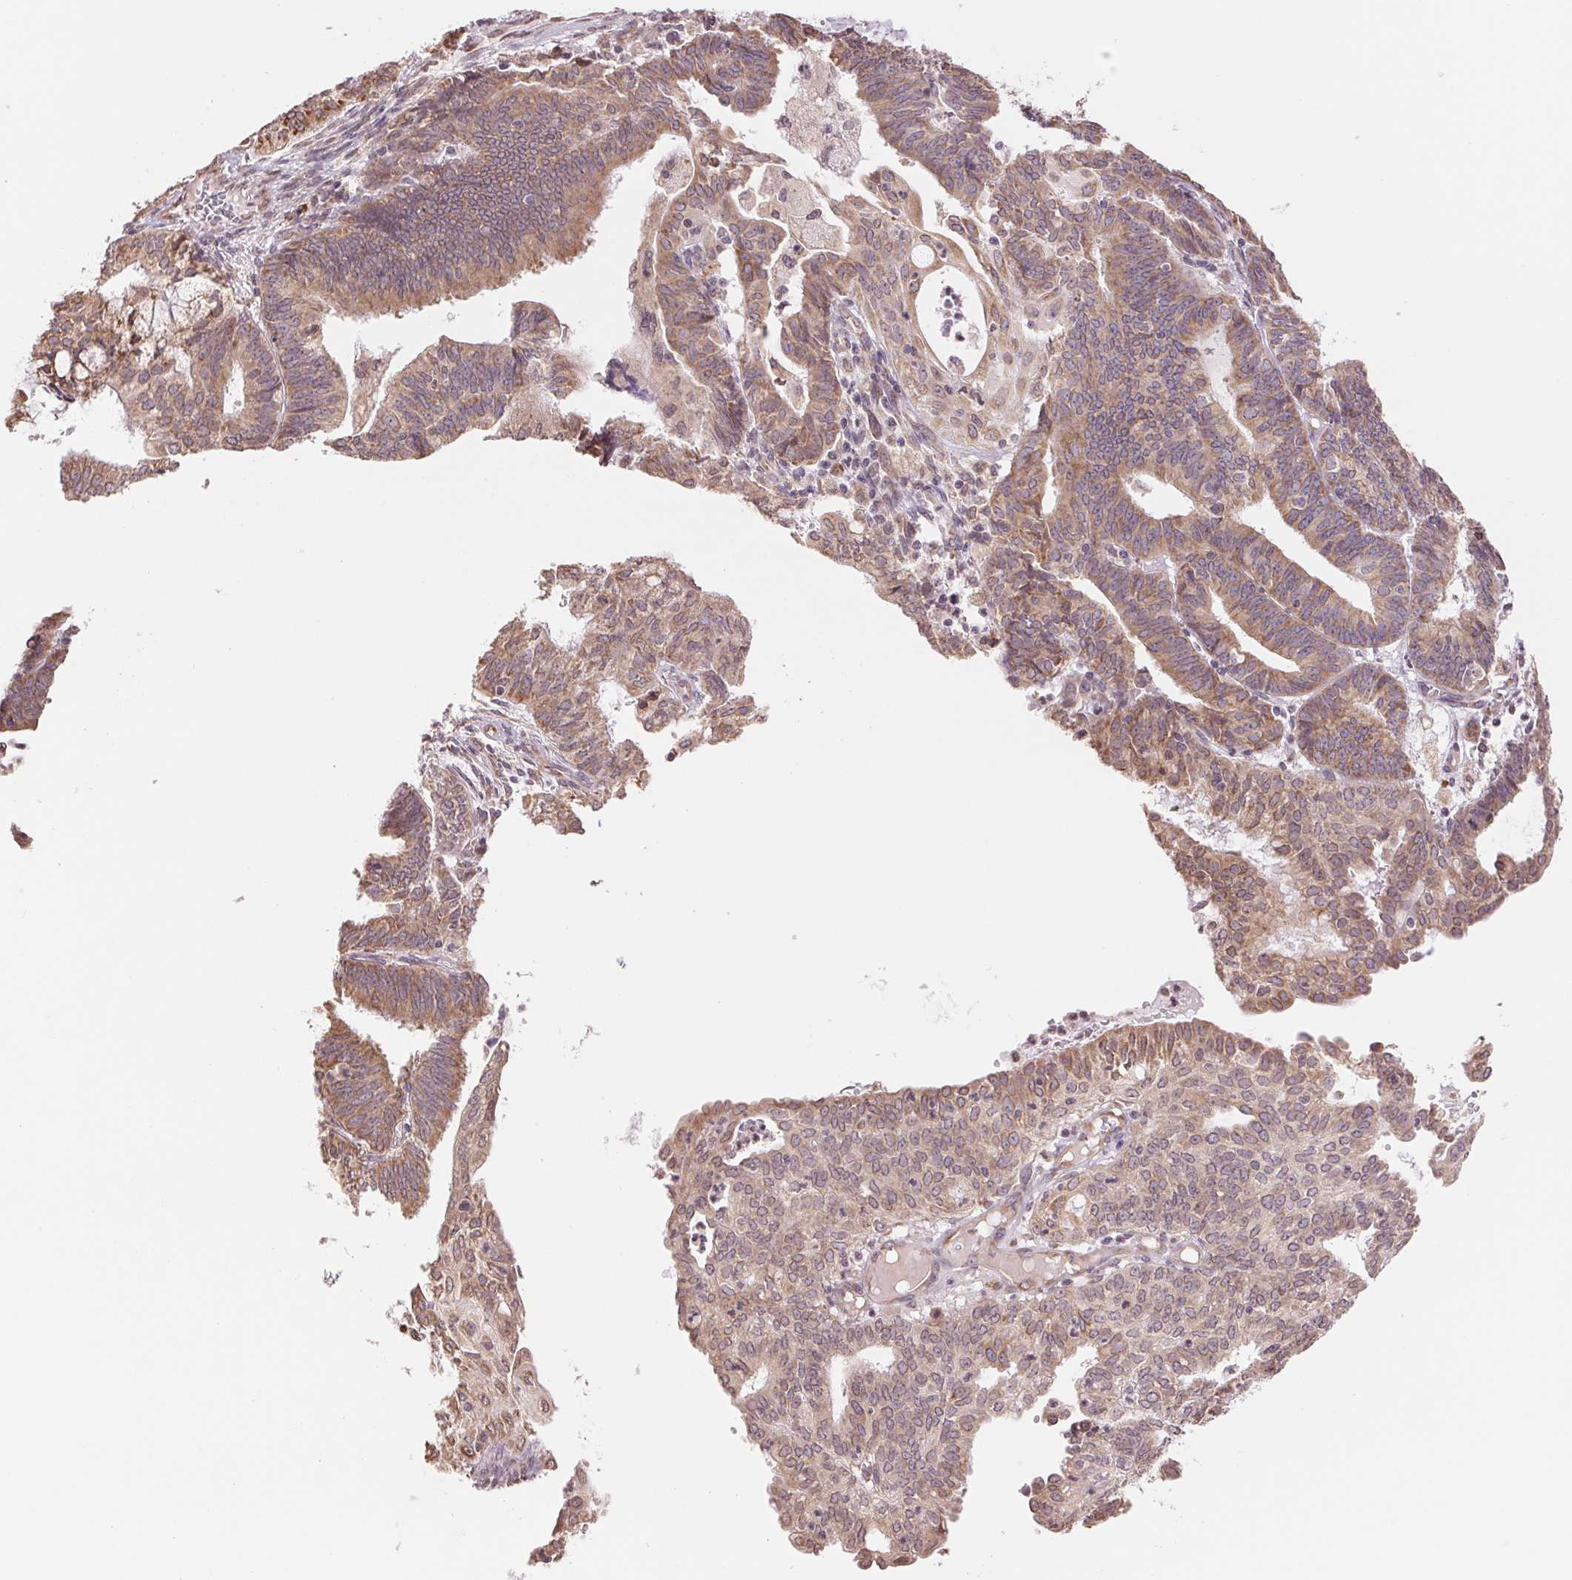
{"staining": {"intensity": "weak", "quantity": ">75%", "location": "cytoplasmic/membranous"}, "tissue": "endometrial cancer", "cell_type": "Tumor cells", "image_type": "cancer", "snomed": [{"axis": "morphology", "description": "Adenocarcinoma, NOS"}, {"axis": "topography", "description": "Endometrium"}], "caption": "DAB immunohistochemical staining of endometrial adenocarcinoma shows weak cytoplasmic/membranous protein expression in about >75% of tumor cells.", "gene": "RPN1", "patient": {"sex": "female", "age": 61}}